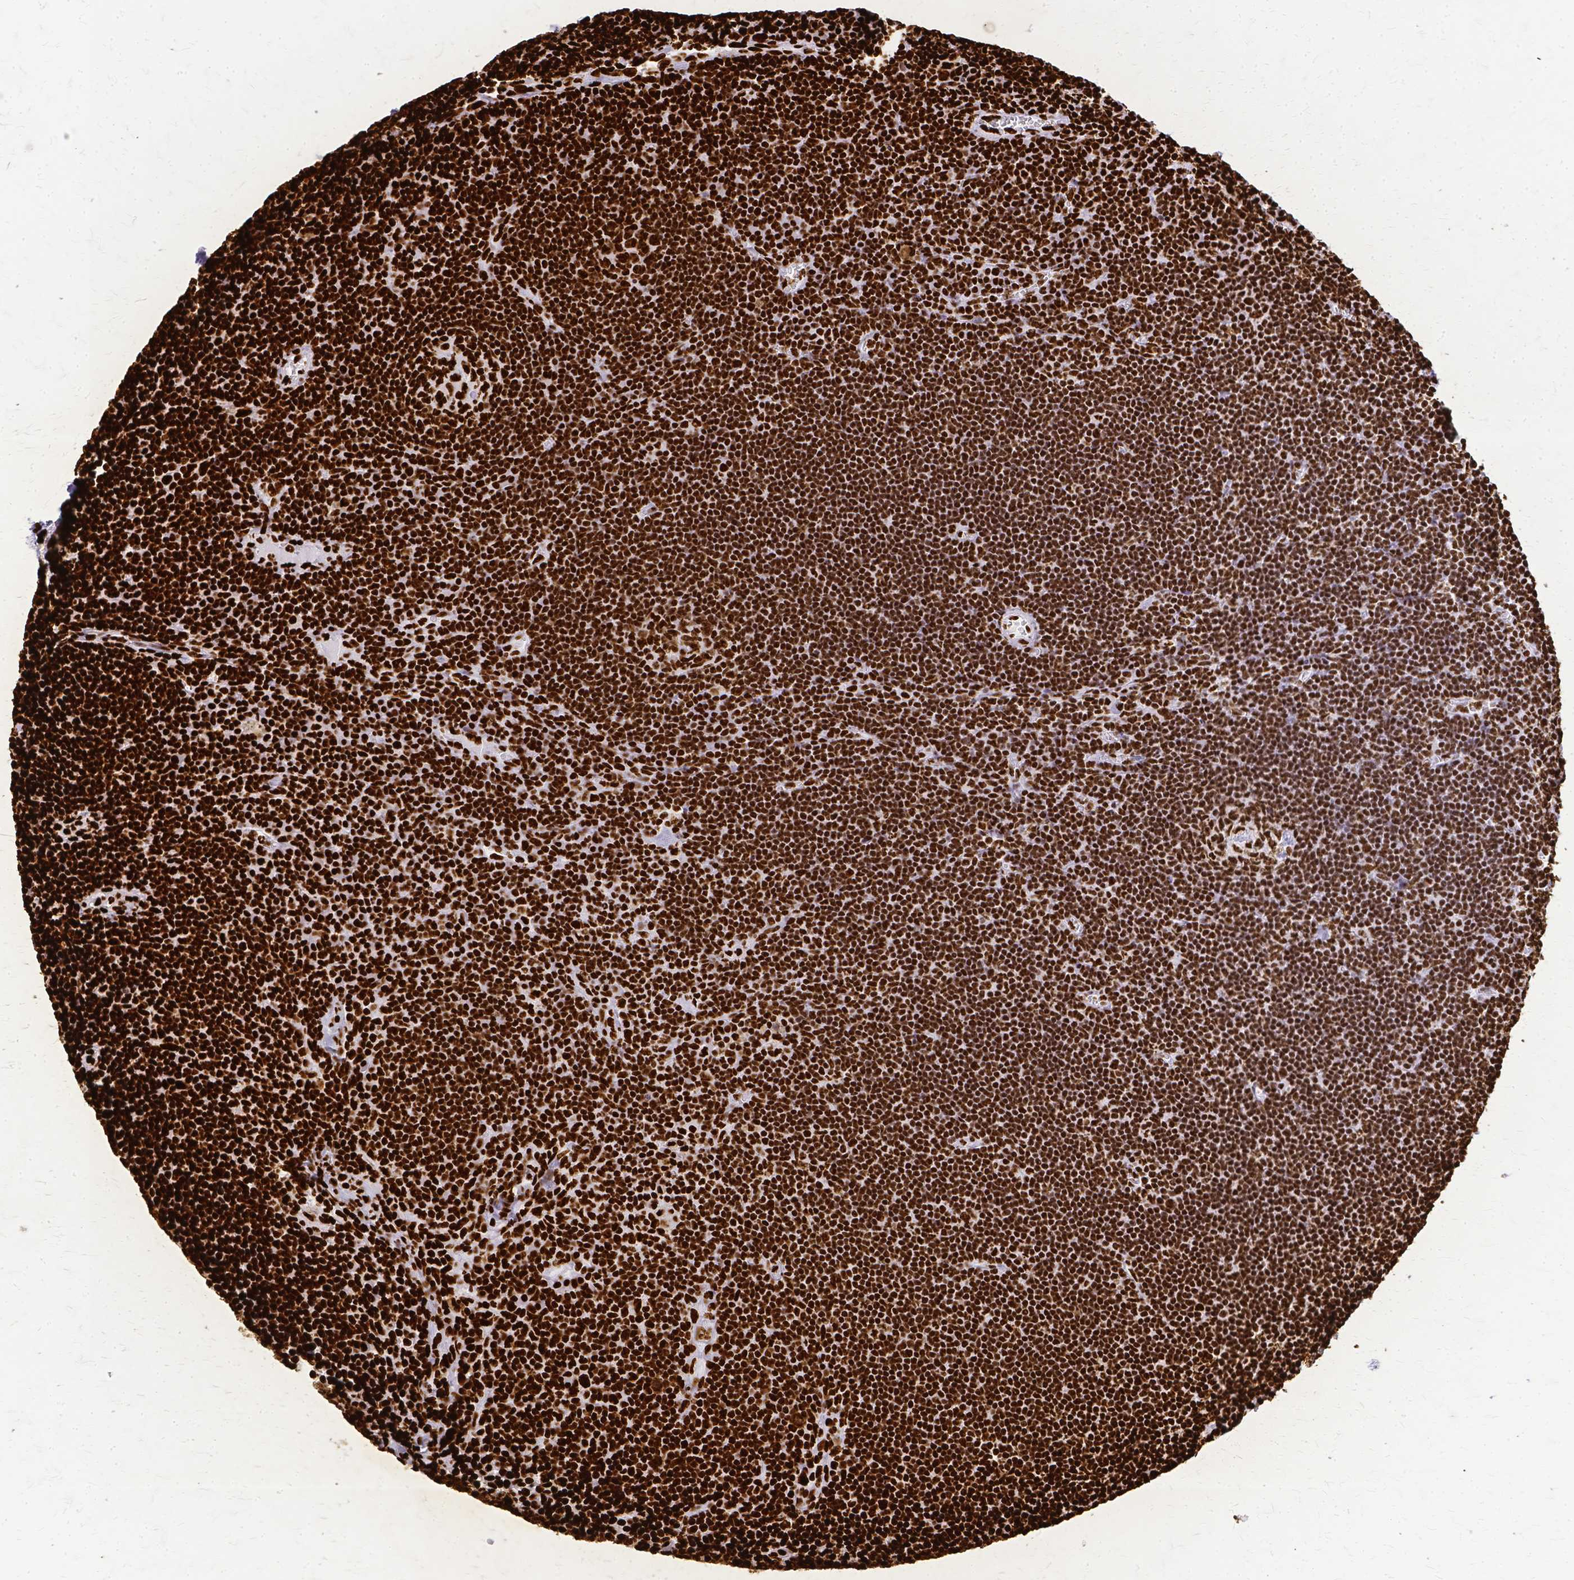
{"staining": {"intensity": "strong", "quantity": ">75%", "location": "nuclear"}, "tissue": "lymph node", "cell_type": "Germinal center cells", "image_type": "normal", "snomed": [{"axis": "morphology", "description": "Normal tissue, NOS"}, {"axis": "topography", "description": "Lymph node"}], "caption": "Human lymph node stained for a protein (brown) reveals strong nuclear positive positivity in about >75% of germinal center cells.", "gene": "SFPQ", "patient": {"sex": "male", "age": 67}}